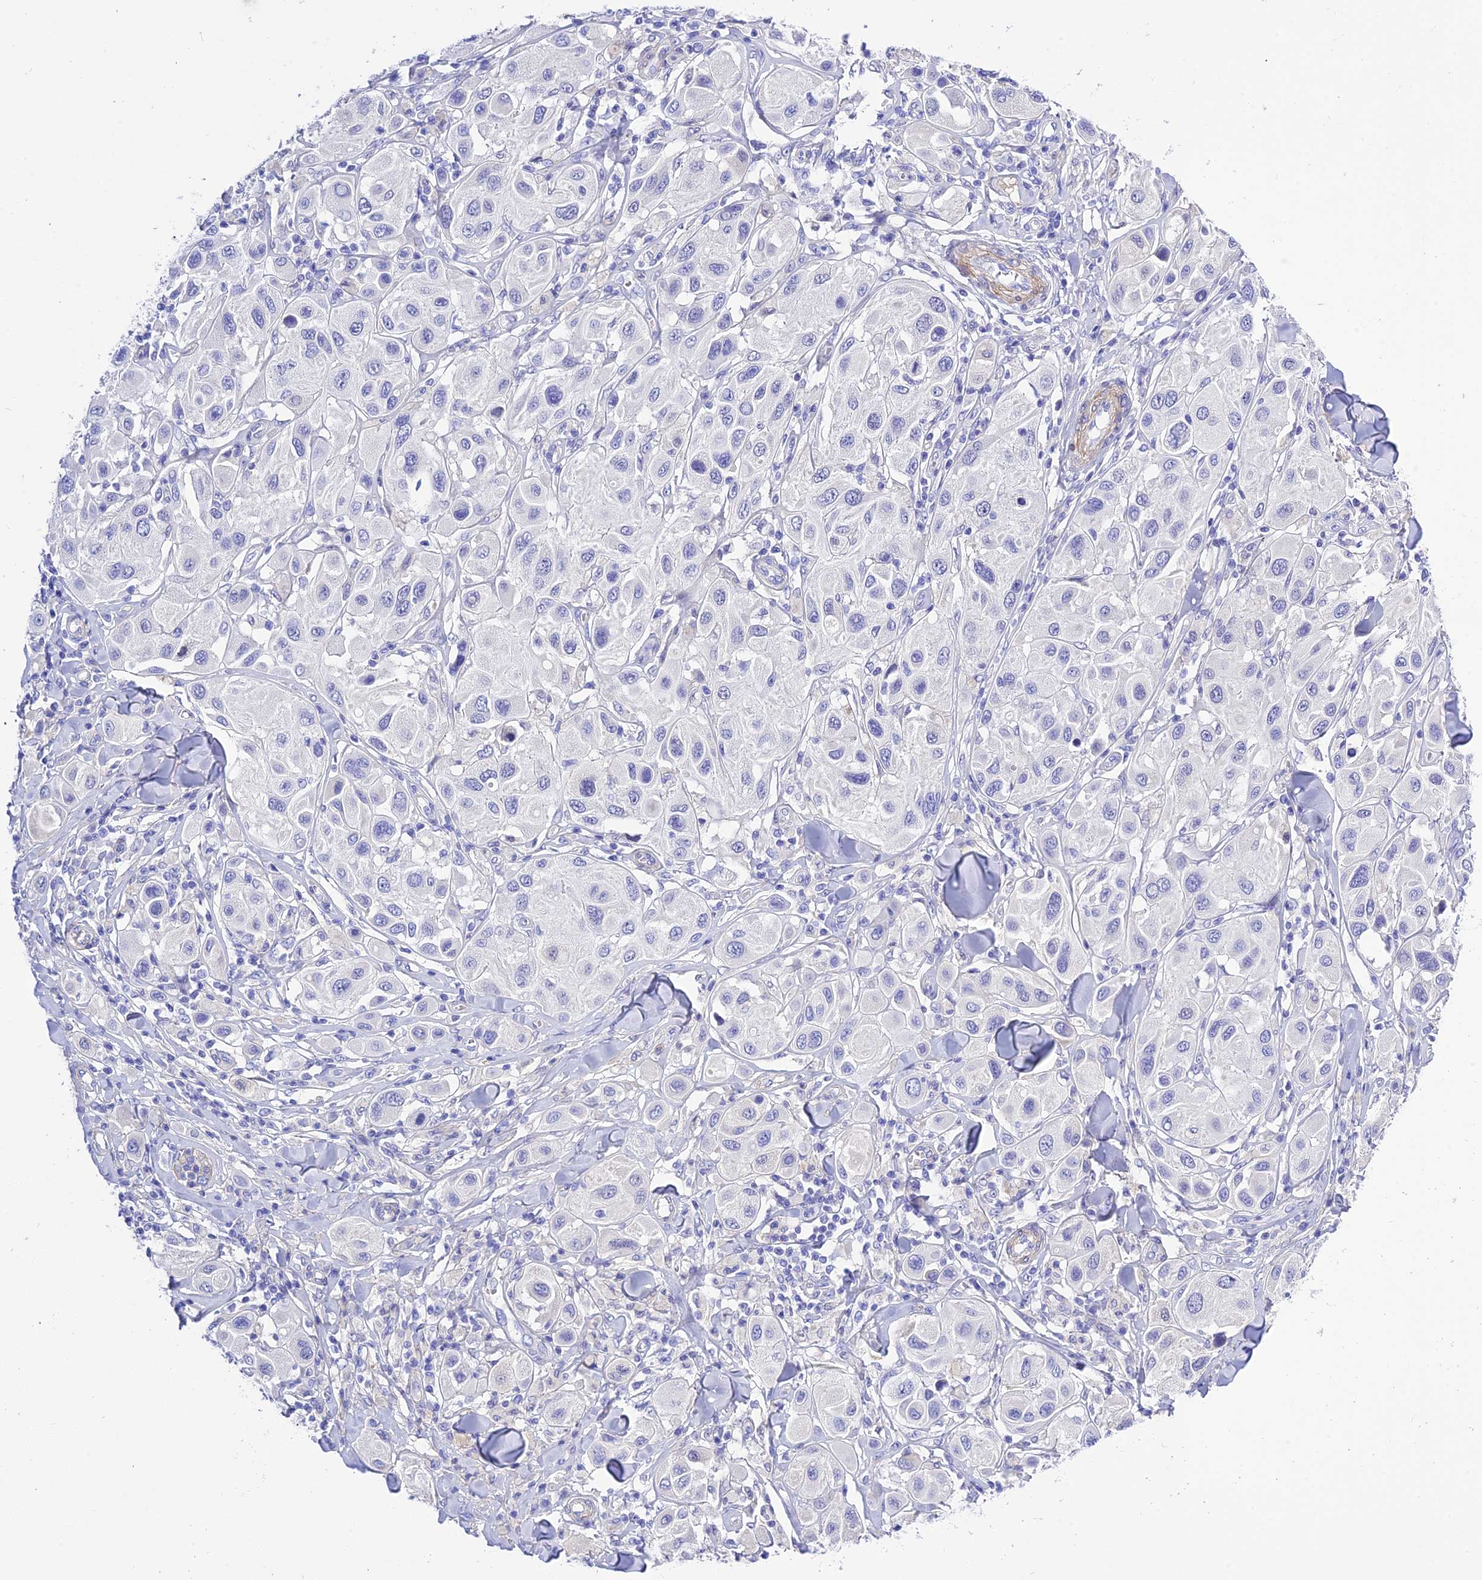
{"staining": {"intensity": "negative", "quantity": "none", "location": "none"}, "tissue": "melanoma", "cell_type": "Tumor cells", "image_type": "cancer", "snomed": [{"axis": "morphology", "description": "Malignant melanoma, Metastatic site"}, {"axis": "topography", "description": "Skin"}], "caption": "Immunohistochemical staining of melanoma exhibits no significant staining in tumor cells.", "gene": "FRA10AC1", "patient": {"sex": "male", "age": 41}}